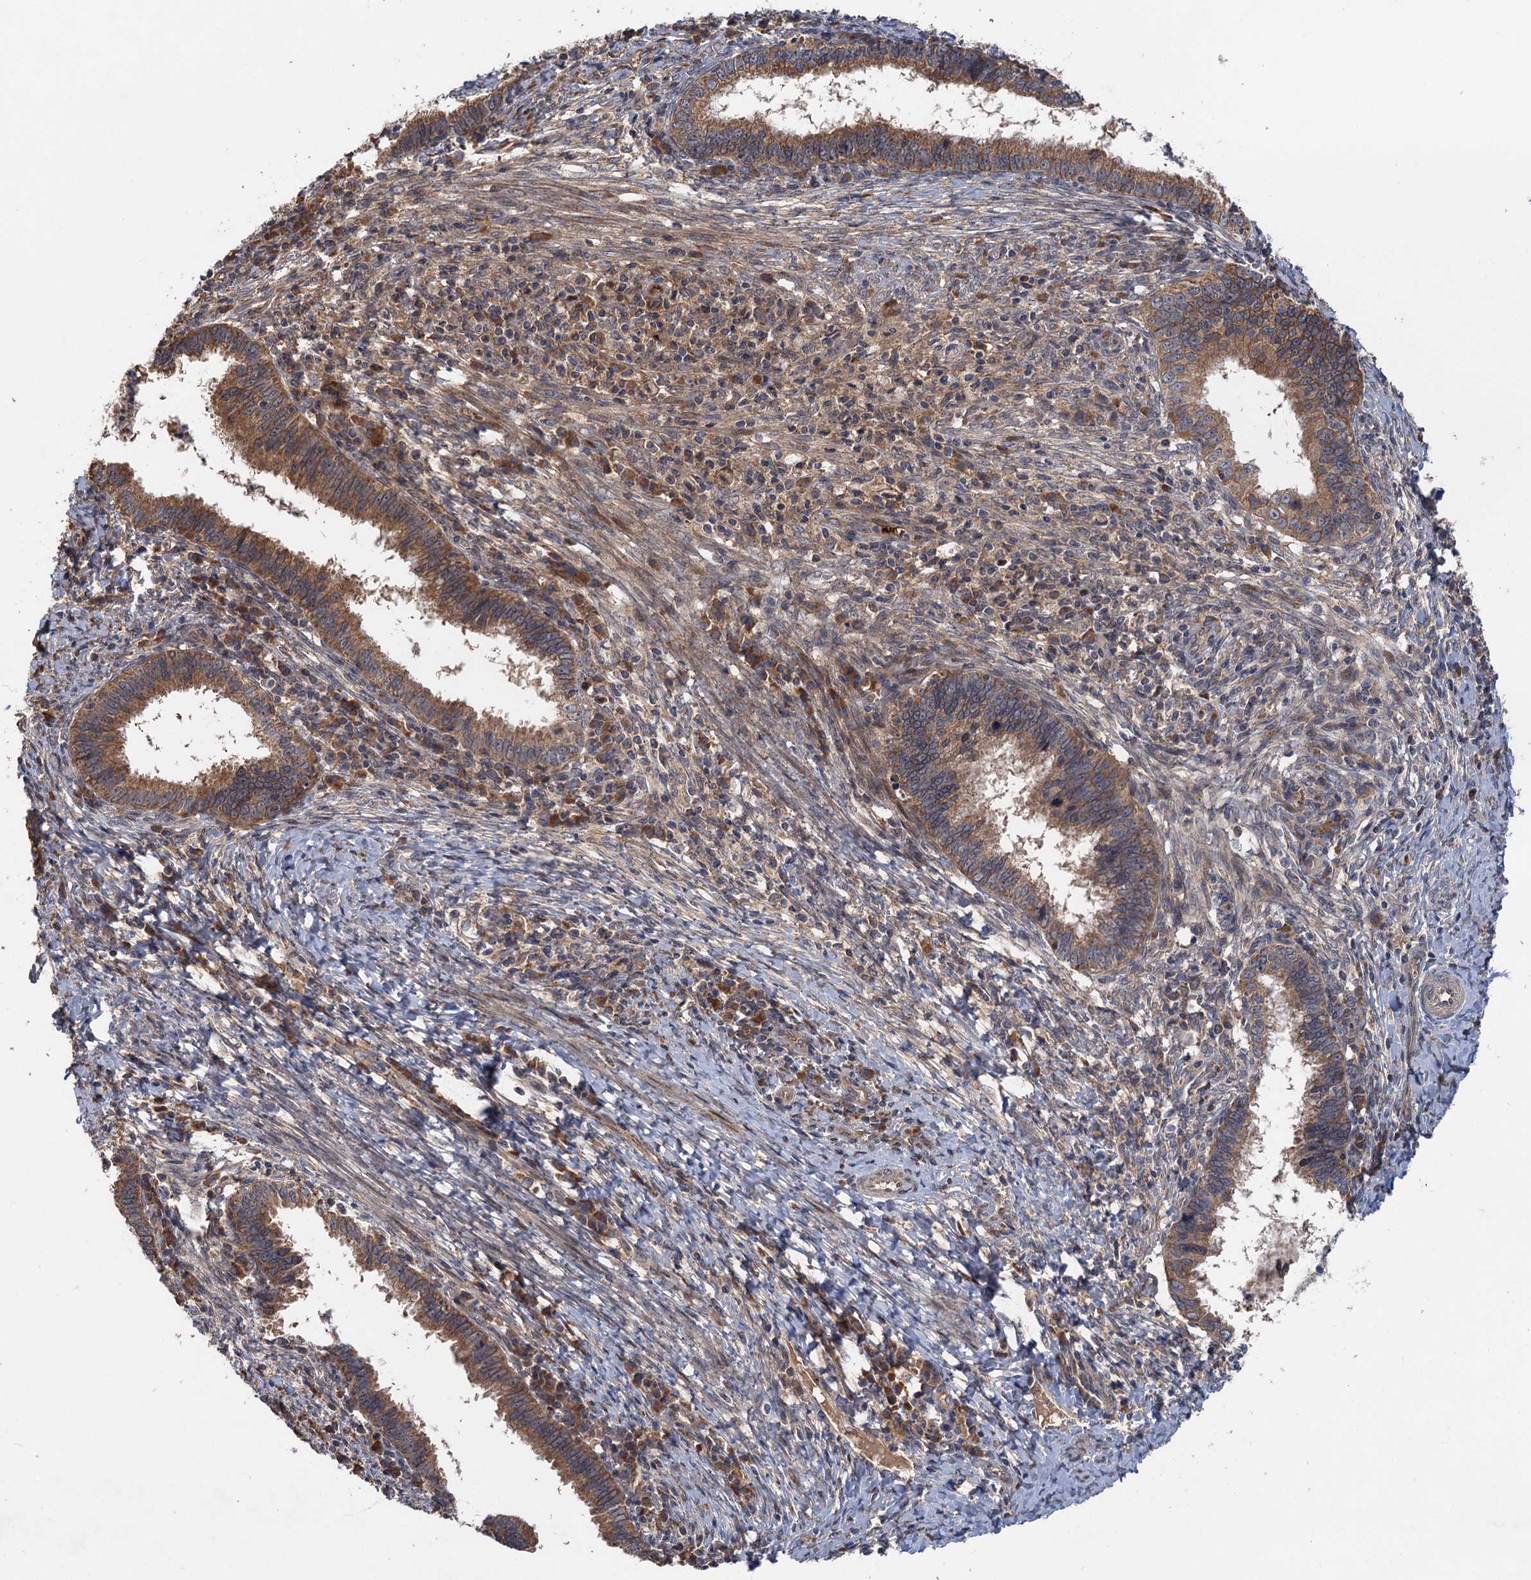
{"staining": {"intensity": "moderate", "quantity": ">75%", "location": "cytoplasmic/membranous"}, "tissue": "cervical cancer", "cell_type": "Tumor cells", "image_type": "cancer", "snomed": [{"axis": "morphology", "description": "Adenocarcinoma, NOS"}, {"axis": "topography", "description": "Cervix"}], "caption": "Immunohistochemistry of human adenocarcinoma (cervical) demonstrates medium levels of moderate cytoplasmic/membranous positivity in about >75% of tumor cells.", "gene": "SNX32", "patient": {"sex": "female", "age": 36}}